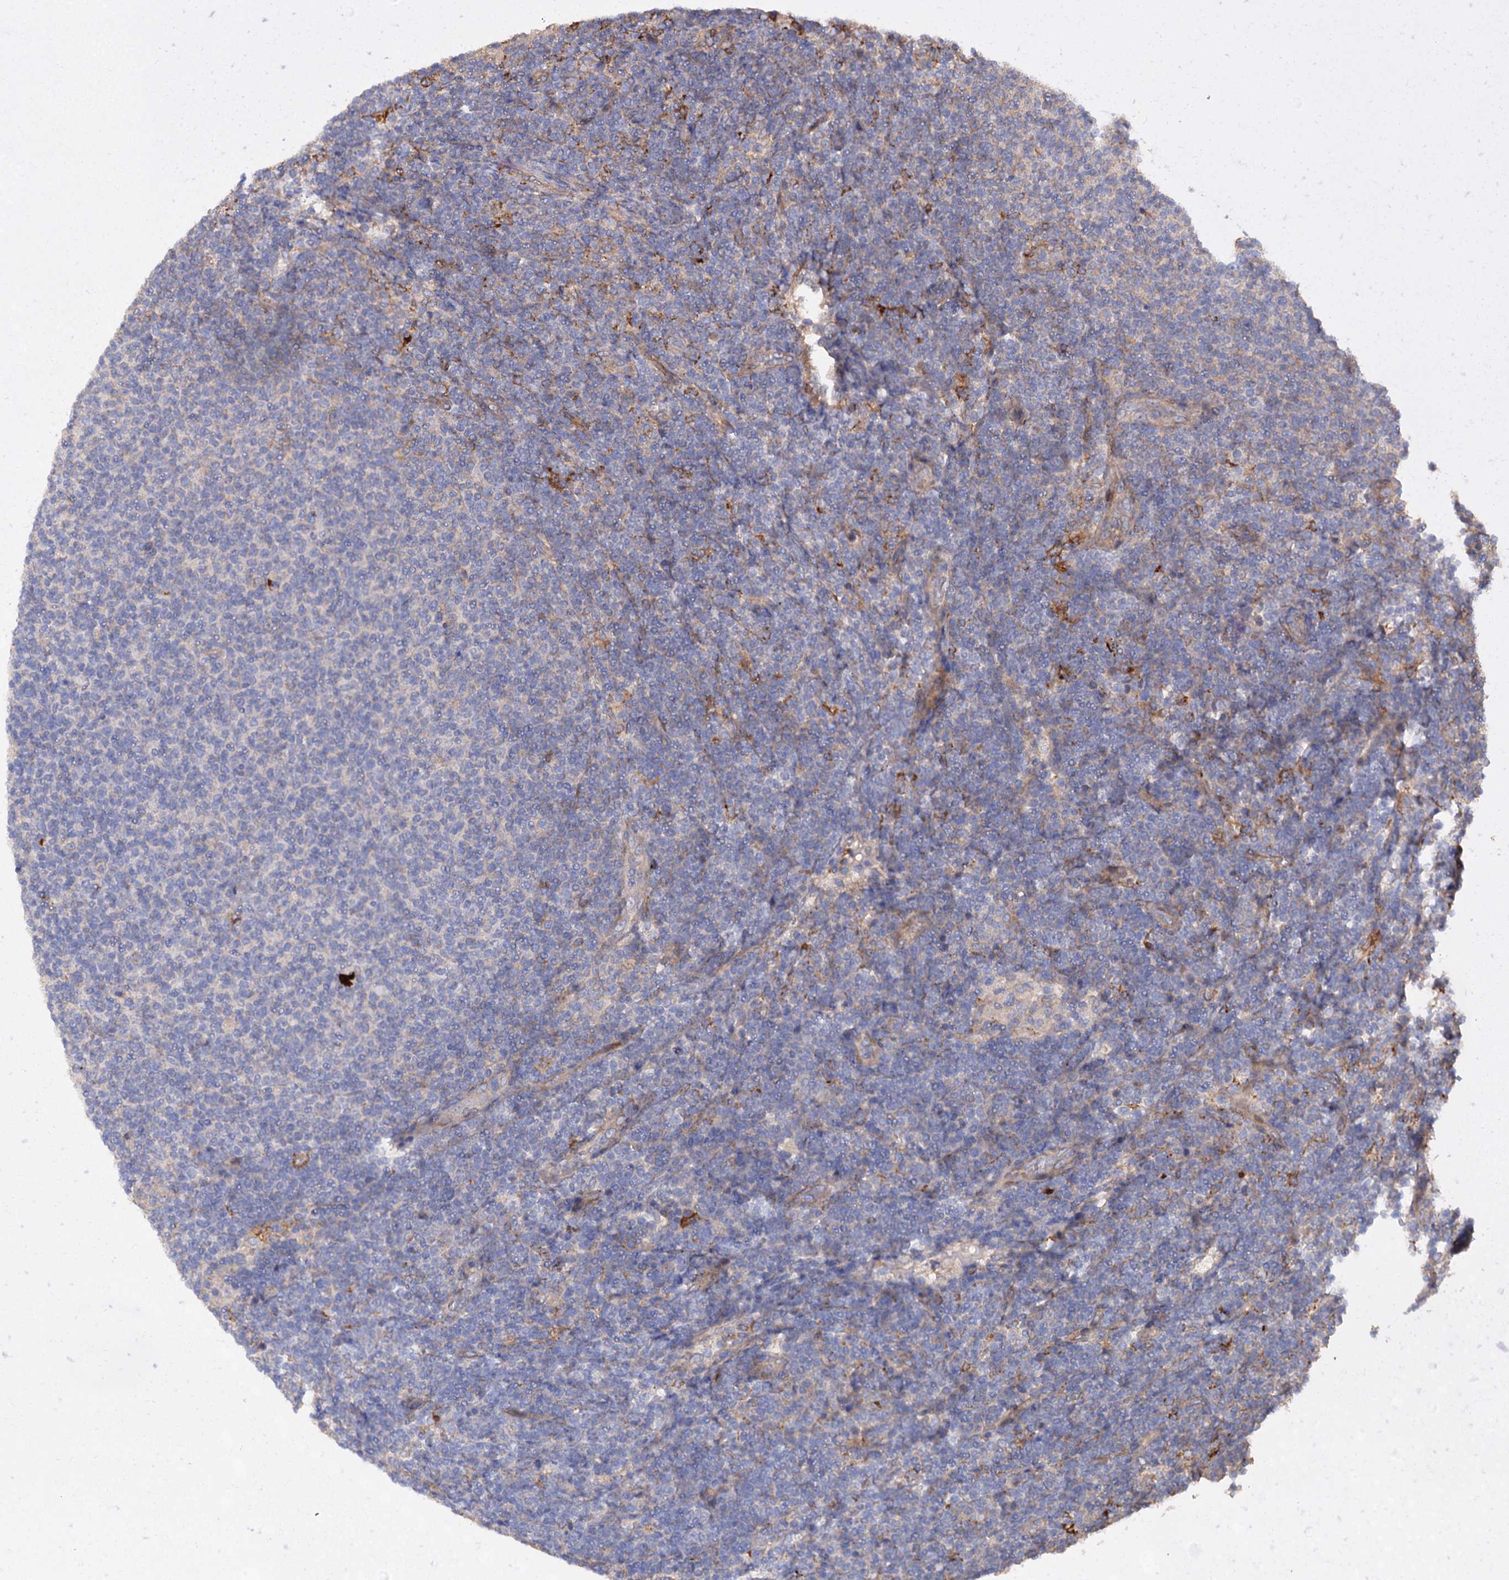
{"staining": {"intensity": "negative", "quantity": "none", "location": "none"}, "tissue": "lymphoma", "cell_type": "Tumor cells", "image_type": "cancer", "snomed": [{"axis": "morphology", "description": "Malignant lymphoma, non-Hodgkin's type, Low grade"}, {"axis": "topography", "description": "Lymph node"}], "caption": "This is an IHC photomicrograph of human malignant lymphoma, non-Hodgkin's type (low-grade). There is no positivity in tumor cells.", "gene": "CSAD", "patient": {"sex": "male", "age": 66}}